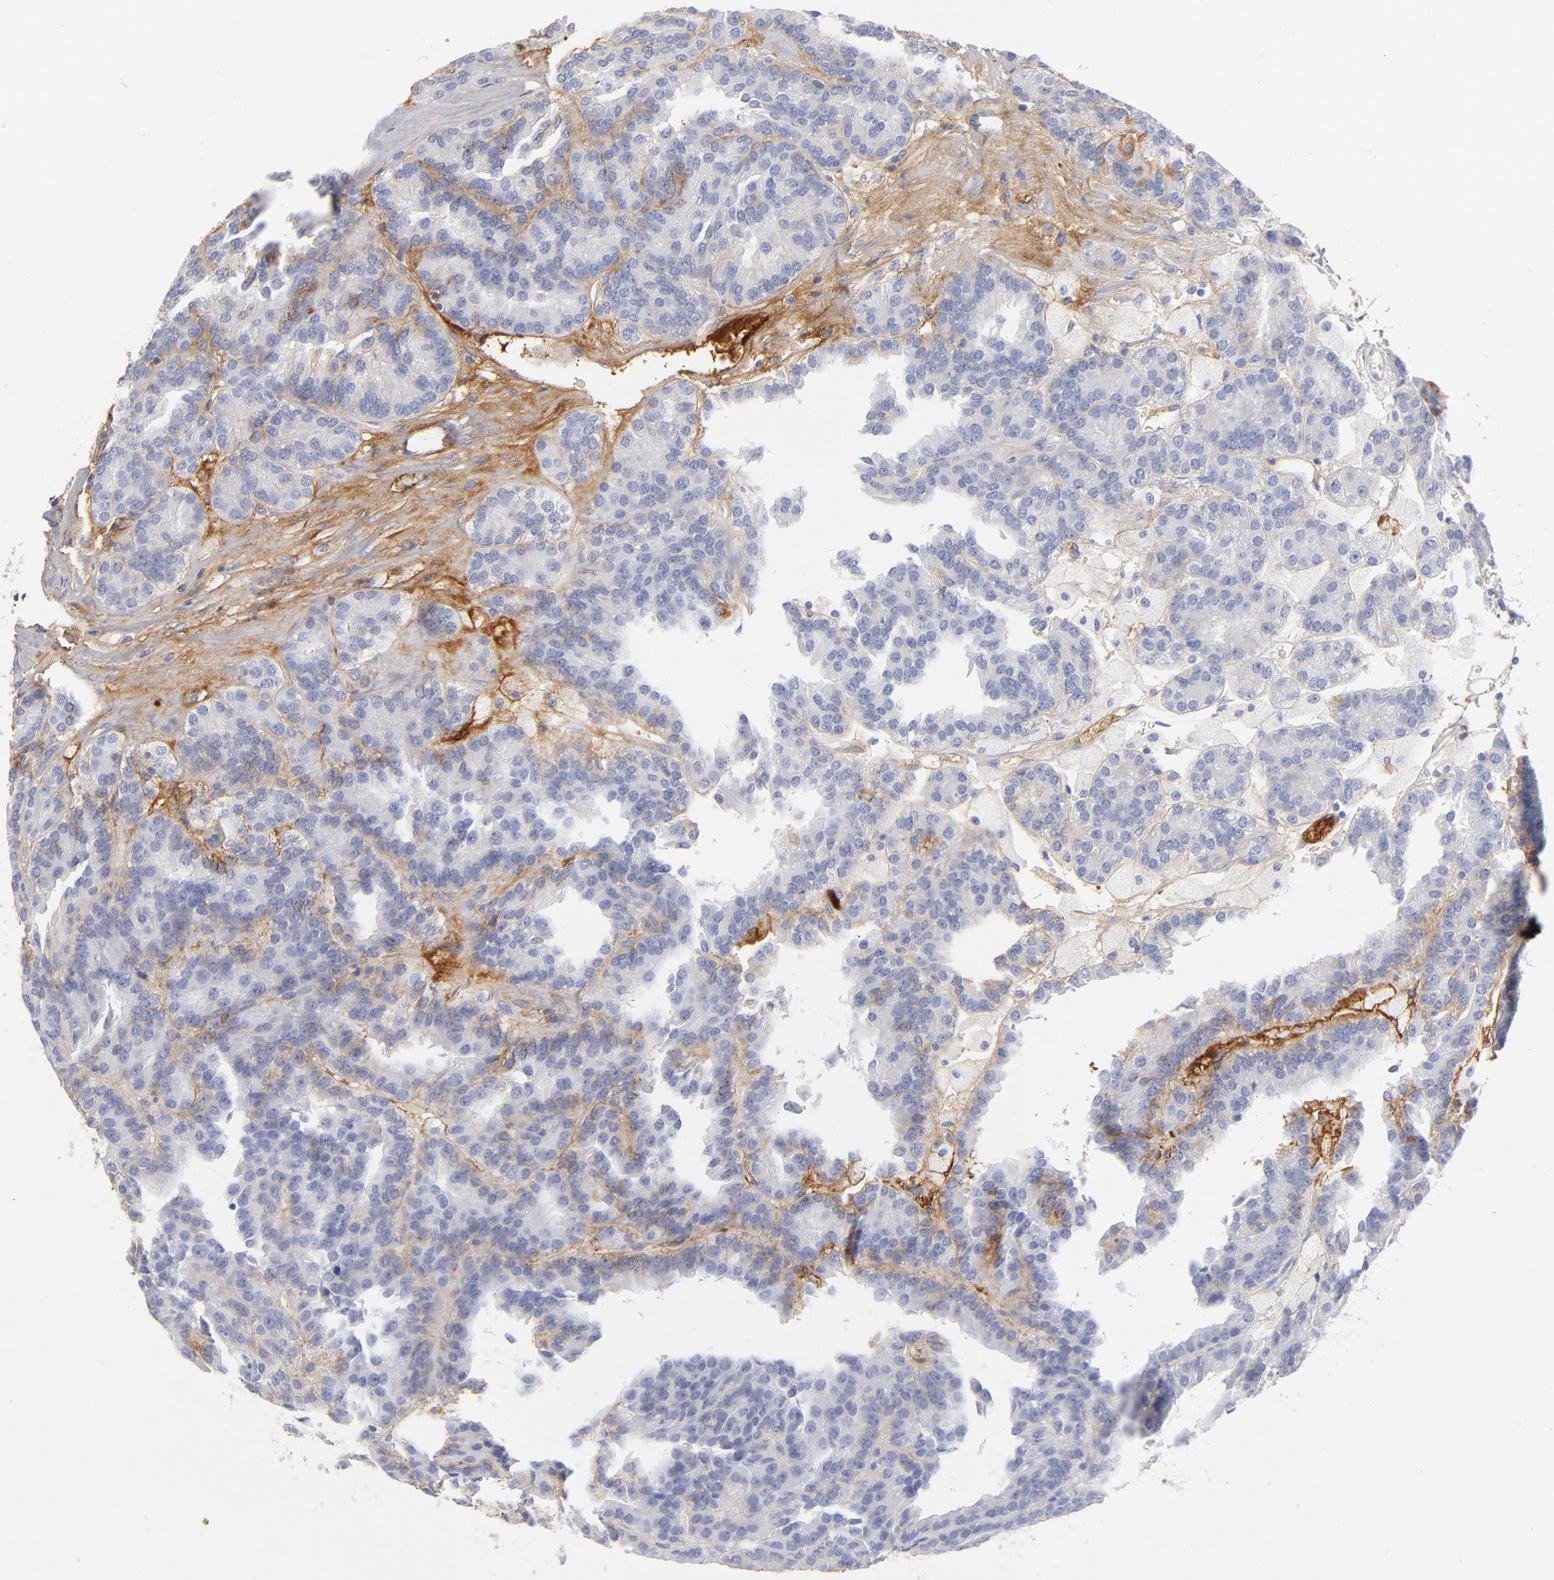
{"staining": {"intensity": "negative", "quantity": "none", "location": "none"}, "tissue": "renal cancer", "cell_type": "Tumor cells", "image_type": "cancer", "snomed": [{"axis": "morphology", "description": "Adenocarcinoma, NOS"}, {"axis": "topography", "description": "Kidney"}], "caption": "This is an immunohistochemistry image of renal cancer. There is no positivity in tumor cells.", "gene": "C3", "patient": {"sex": "male", "age": 46}}